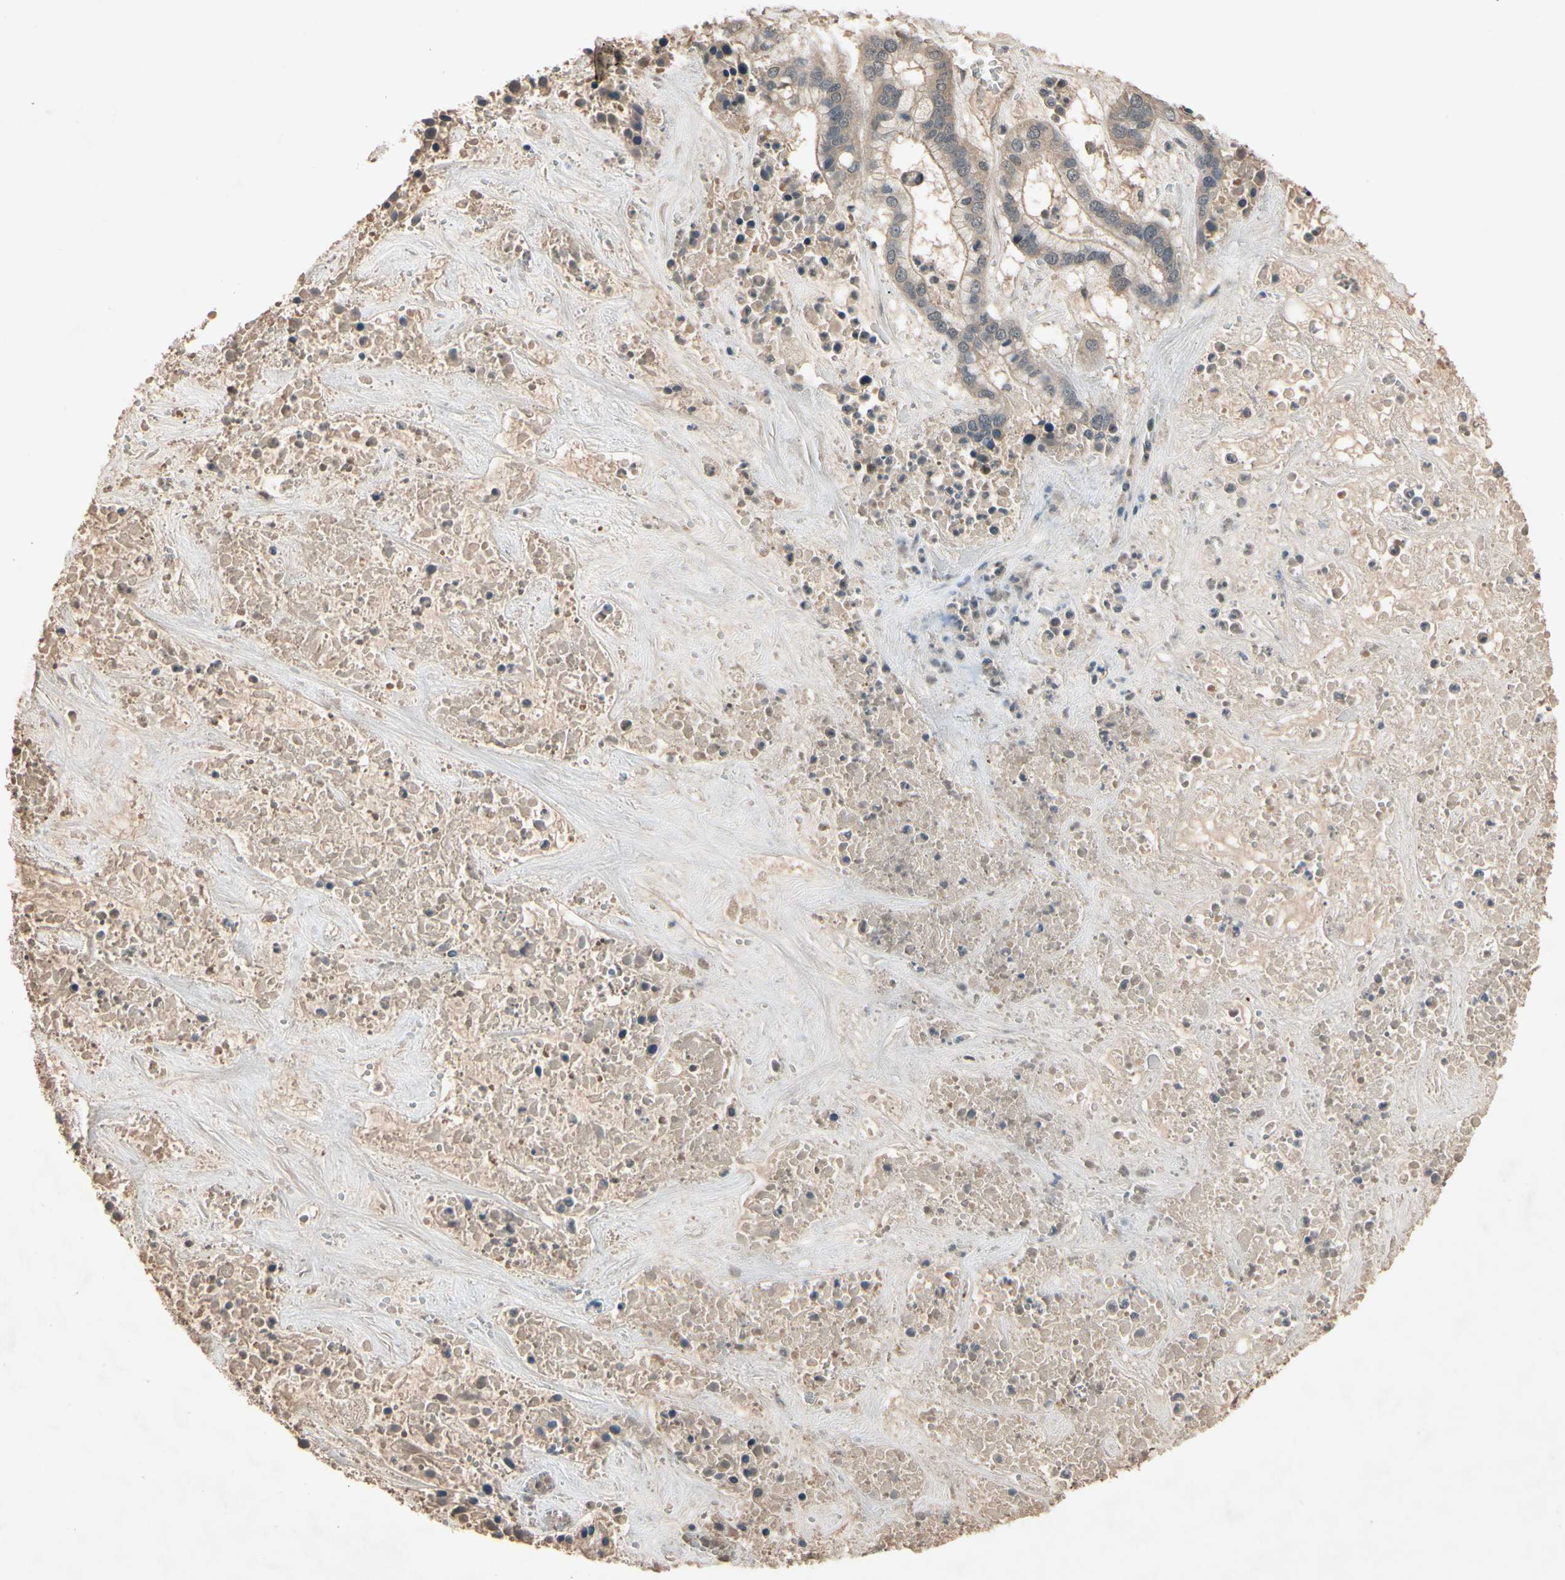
{"staining": {"intensity": "moderate", "quantity": ">75%", "location": "cytoplasmic/membranous"}, "tissue": "liver cancer", "cell_type": "Tumor cells", "image_type": "cancer", "snomed": [{"axis": "morphology", "description": "Cholangiocarcinoma"}, {"axis": "topography", "description": "Liver"}], "caption": "Human liver cancer (cholangiocarcinoma) stained with a protein marker shows moderate staining in tumor cells.", "gene": "NSF", "patient": {"sex": "female", "age": 65}}